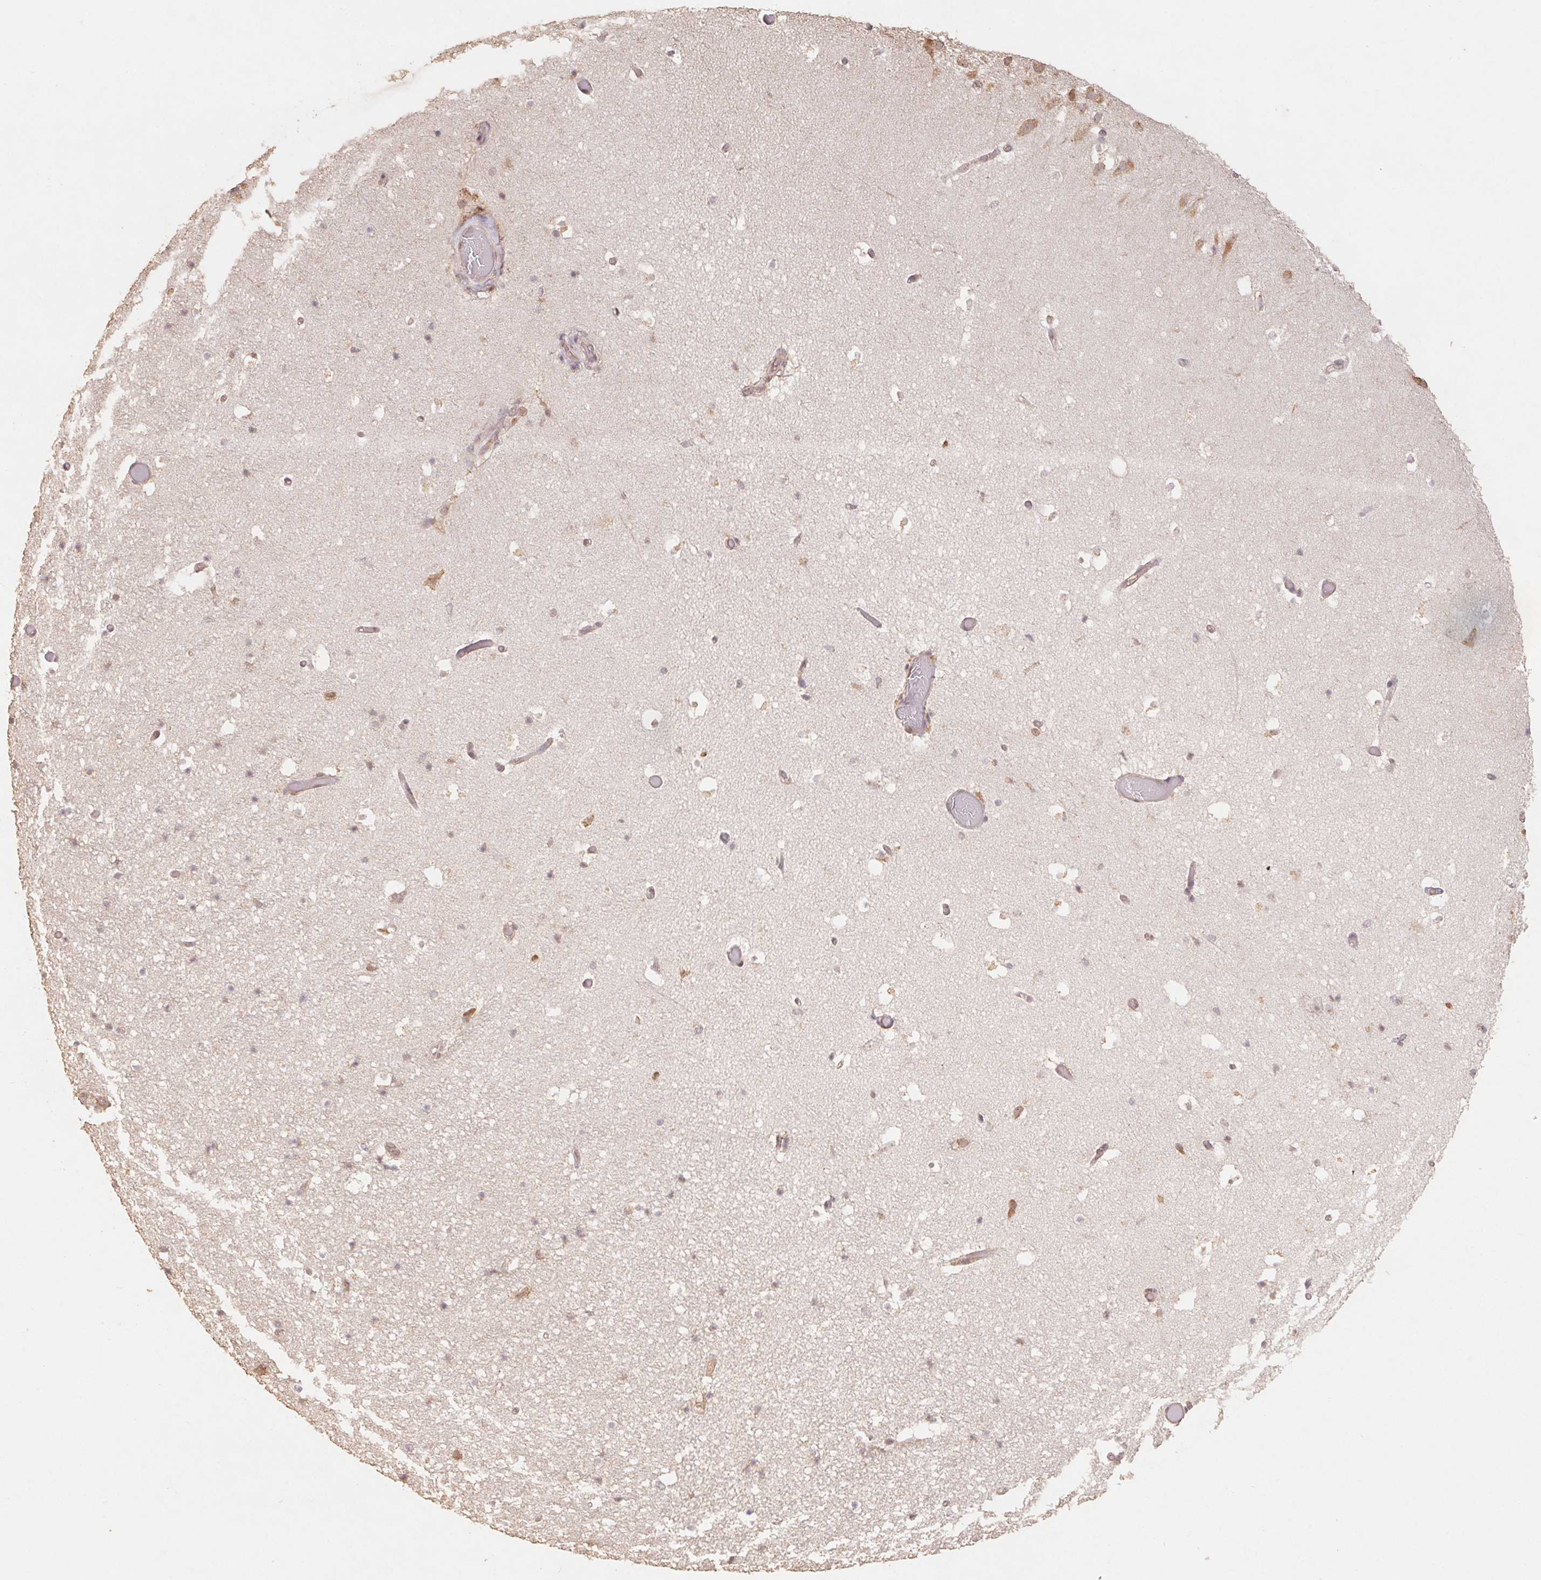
{"staining": {"intensity": "moderate", "quantity": "25%-75%", "location": "cytoplasmic/membranous"}, "tissue": "hippocampus", "cell_type": "Glial cells", "image_type": "normal", "snomed": [{"axis": "morphology", "description": "Normal tissue, NOS"}, {"axis": "topography", "description": "Hippocampus"}], "caption": "A photomicrograph showing moderate cytoplasmic/membranous staining in approximately 25%-75% of glial cells in unremarkable hippocampus, as visualized by brown immunohistochemical staining.", "gene": "RPL27A", "patient": {"sex": "male", "age": 26}}